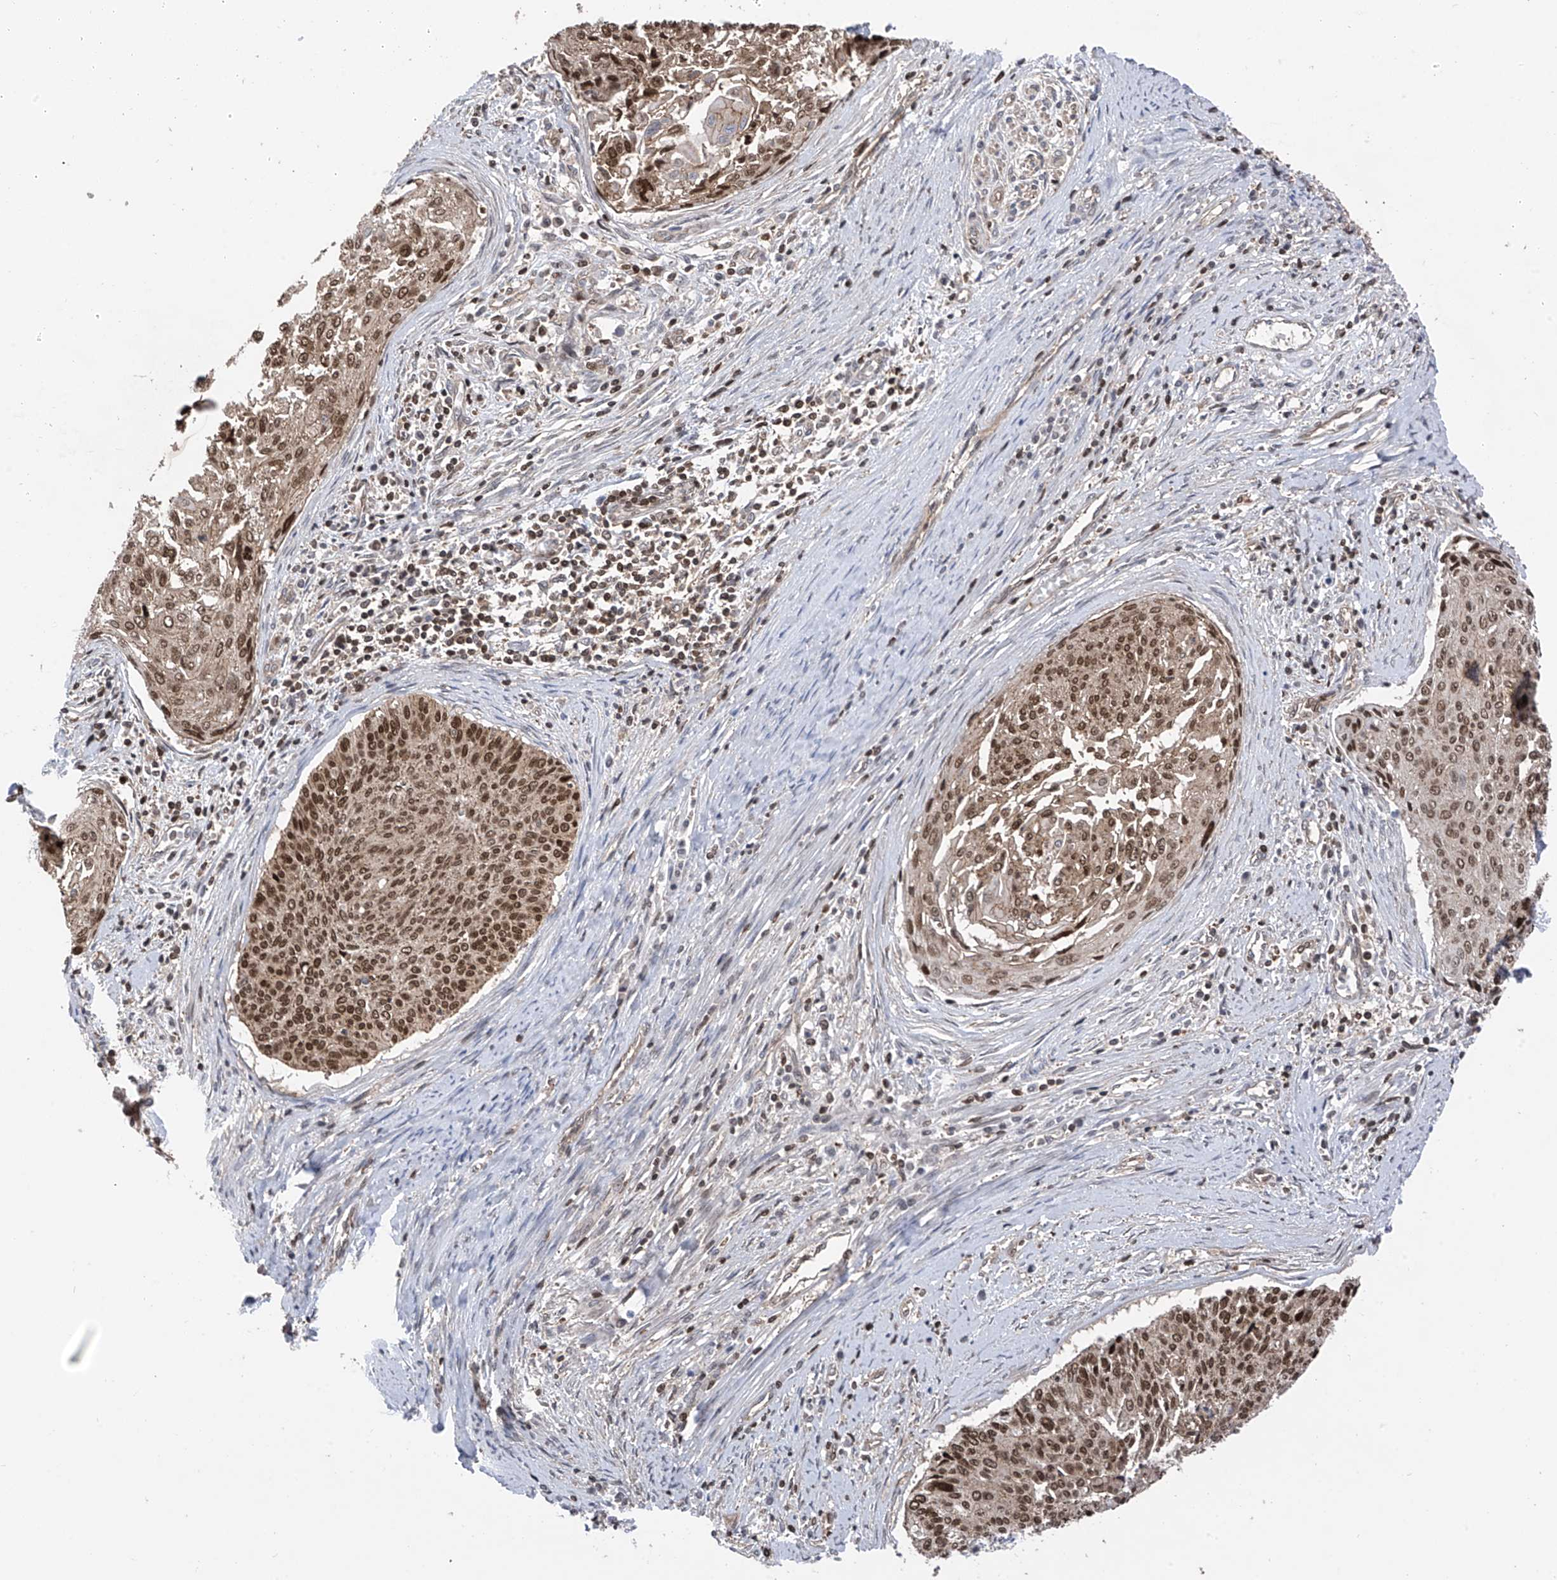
{"staining": {"intensity": "strong", "quantity": "25%-75%", "location": "cytoplasmic/membranous,nuclear"}, "tissue": "cervical cancer", "cell_type": "Tumor cells", "image_type": "cancer", "snomed": [{"axis": "morphology", "description": "Squamous cell carcinoma, NOS"}, {"axis": "topography", "description": "Cervix"}], "caption": "This is an image of immunohistochemistry staining of cervical squamous cell carcinoma, which shows strong staining in the cytoplasmic/membranous and nuclear of tumor cells.", "gene": "DNAJC9", "patient": {"sex": "female", "age": 55}}